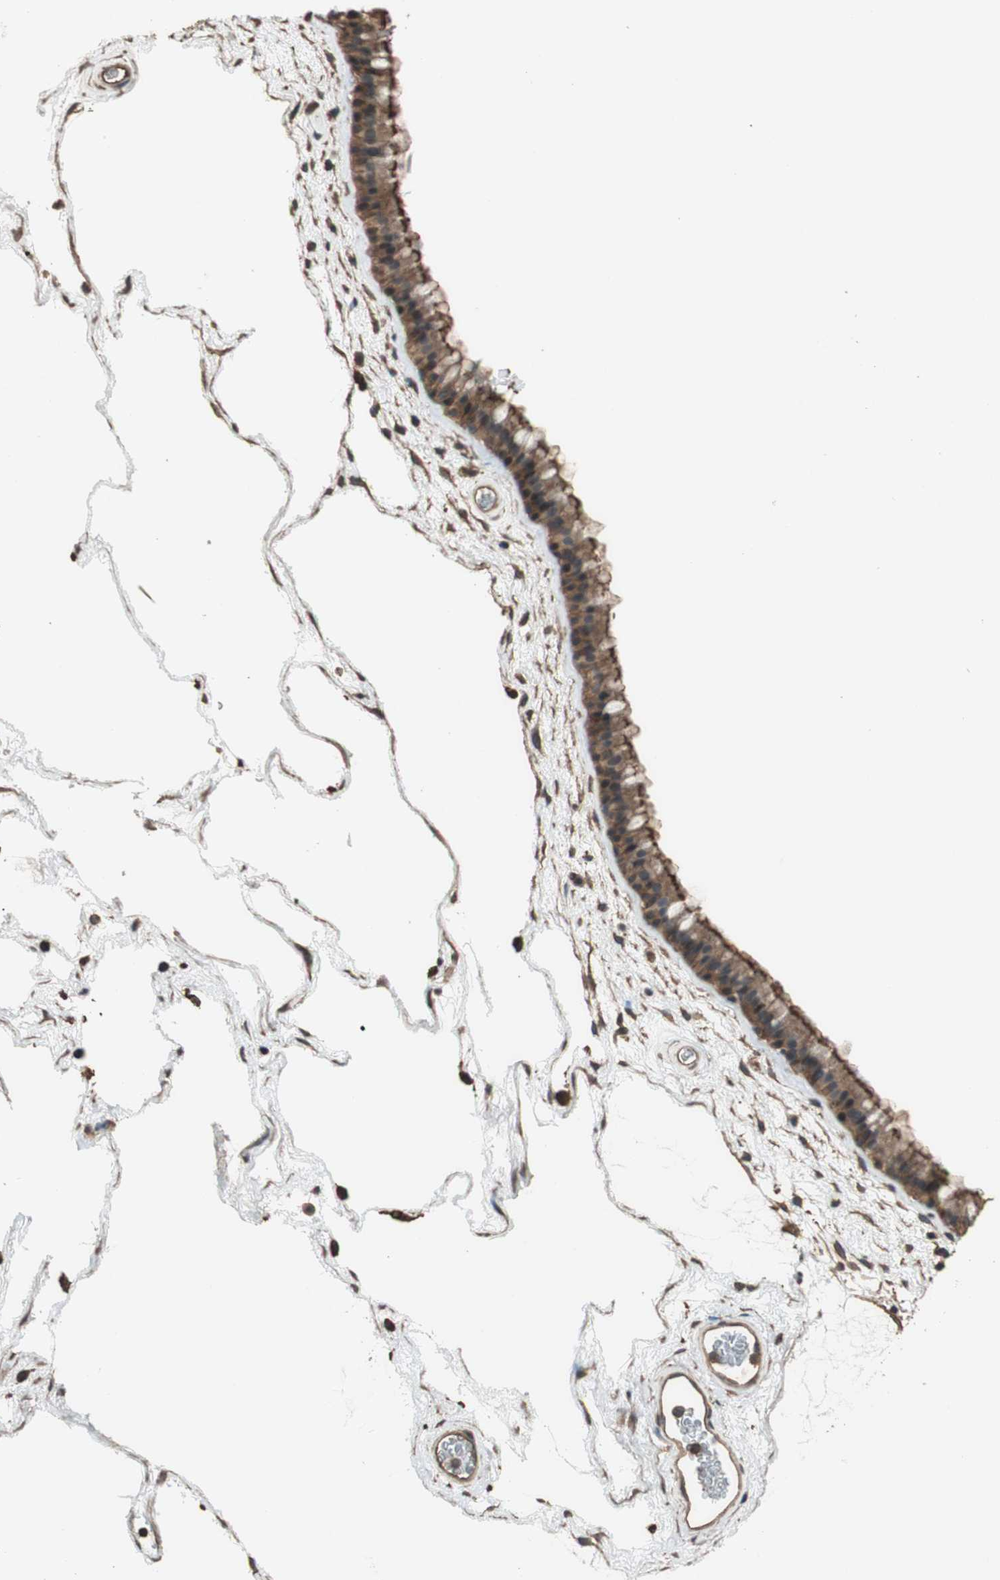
{"staining": {"intensity": "strong", "quantity": ">75%", "location": "cytoplasmic/membranous"}, "tissue": "nasopharynx", "cell_type": "Respiratory epithelial cells", "image_type": "normal", "snomed": [{"axis": "morphology", "description": "Normal tissue, NOS"}, {"axis": "morphology", "description": "Inflammation, NOS"}, {"axis": "topography", "description": "Nasopharynx"}], "caption": "Protein staining exhibits strong cytoplasmic/membranous expression in about >75% of respiratory epithelial cells in normal nasopharynx.", "gene": "MST1R", "patient": {"sex": "male", "age": 48}}